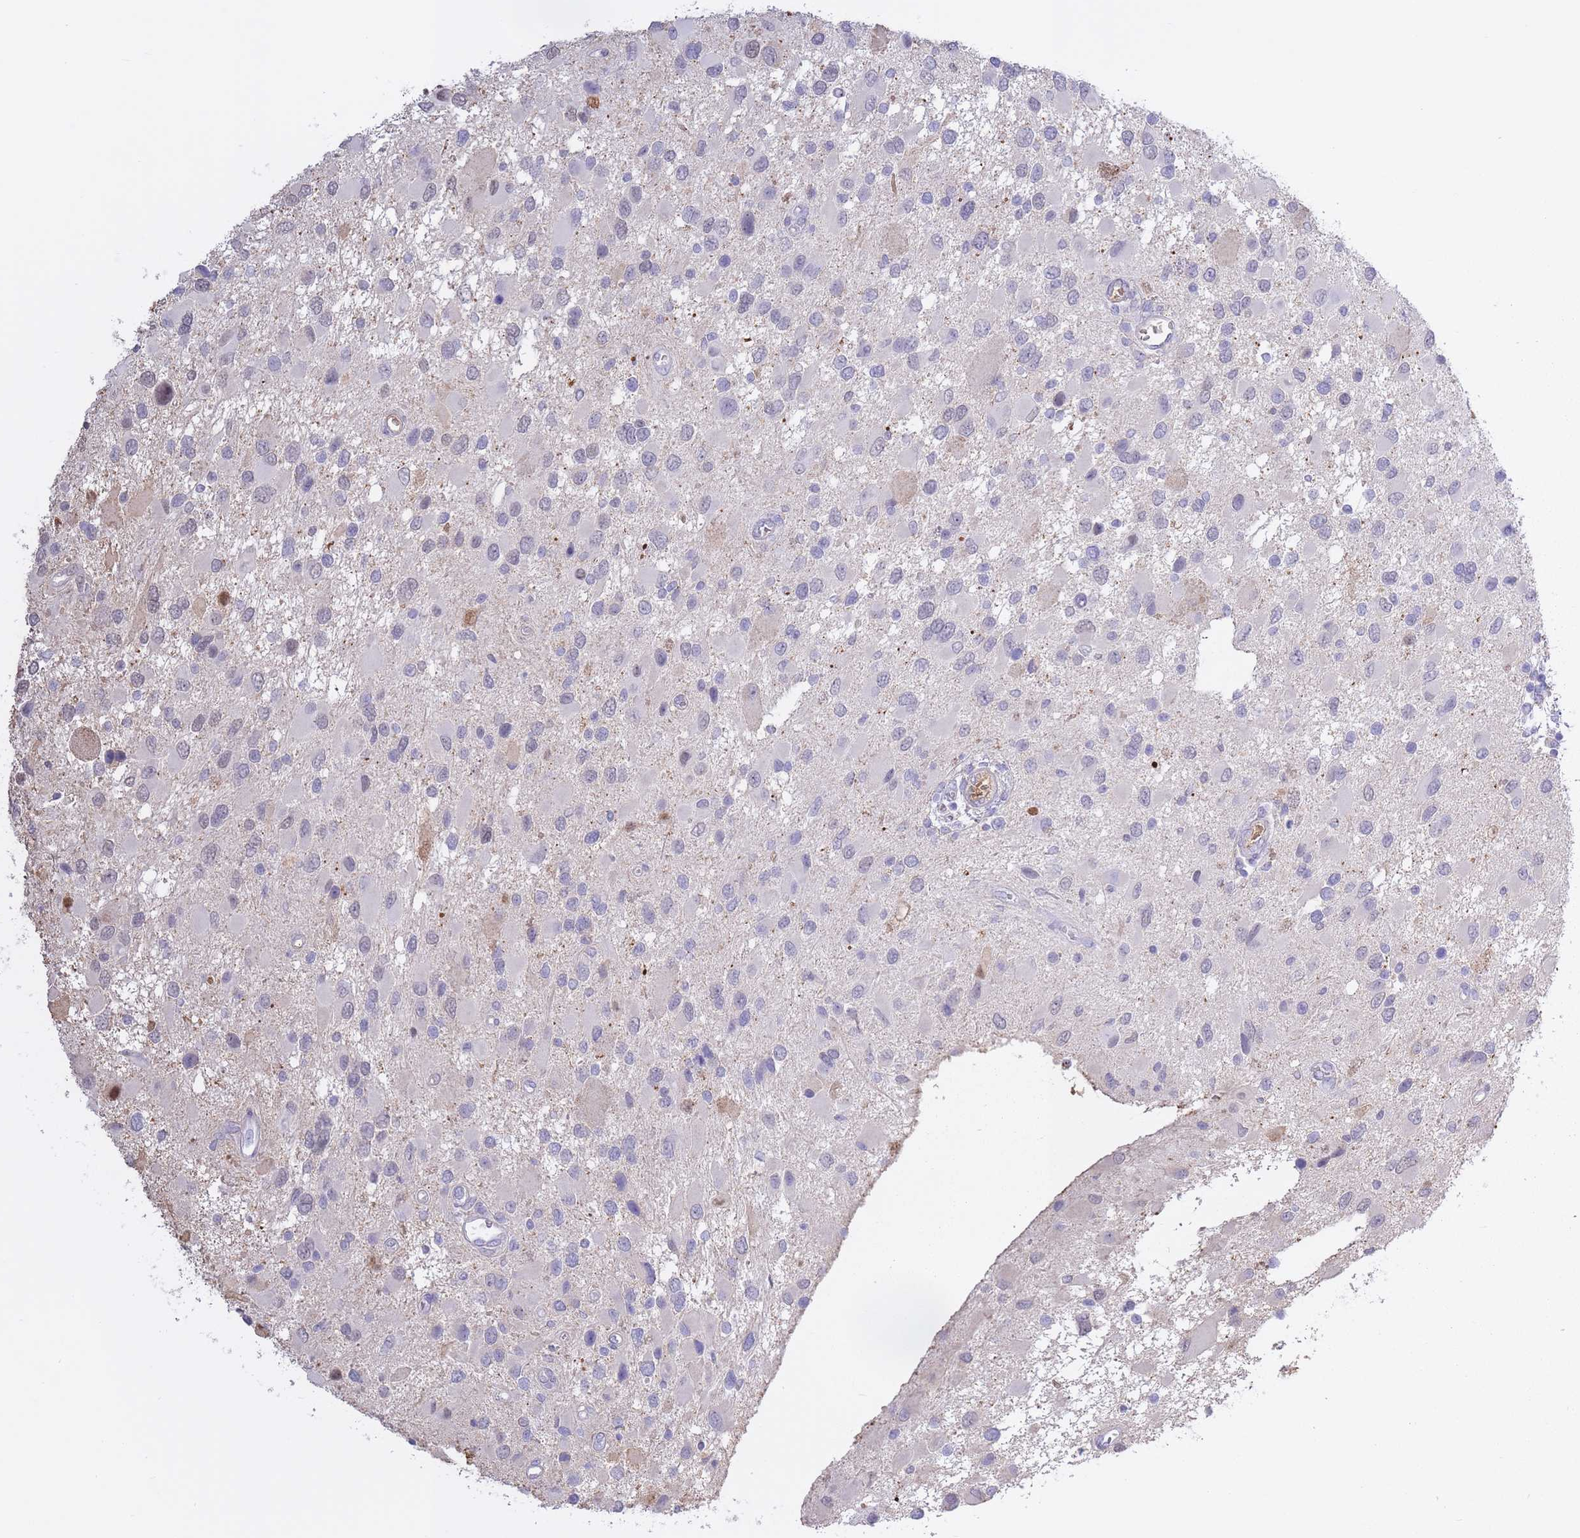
{"staining": {"intensity": "negative", "quantity": "none", "location": "none"}, "tissue": "glioma", "cell_type": "Tumor cells", "image_type": "cancer", "snomed": [{"axis": "morphology", "description": "Glioma, malignant, High grade"}, {"axis": "topography", "description": "Brain"}], "caption": "Tumor cells show no significant expression in glioma. (Stains: DAB immunohistochemistry (IHC) with hematoxylin counter stain, Microscopy: brightfield microscopy at high magnification).", "gene": "AP3S2", "patient": {"sex": "male", "age": 53}}